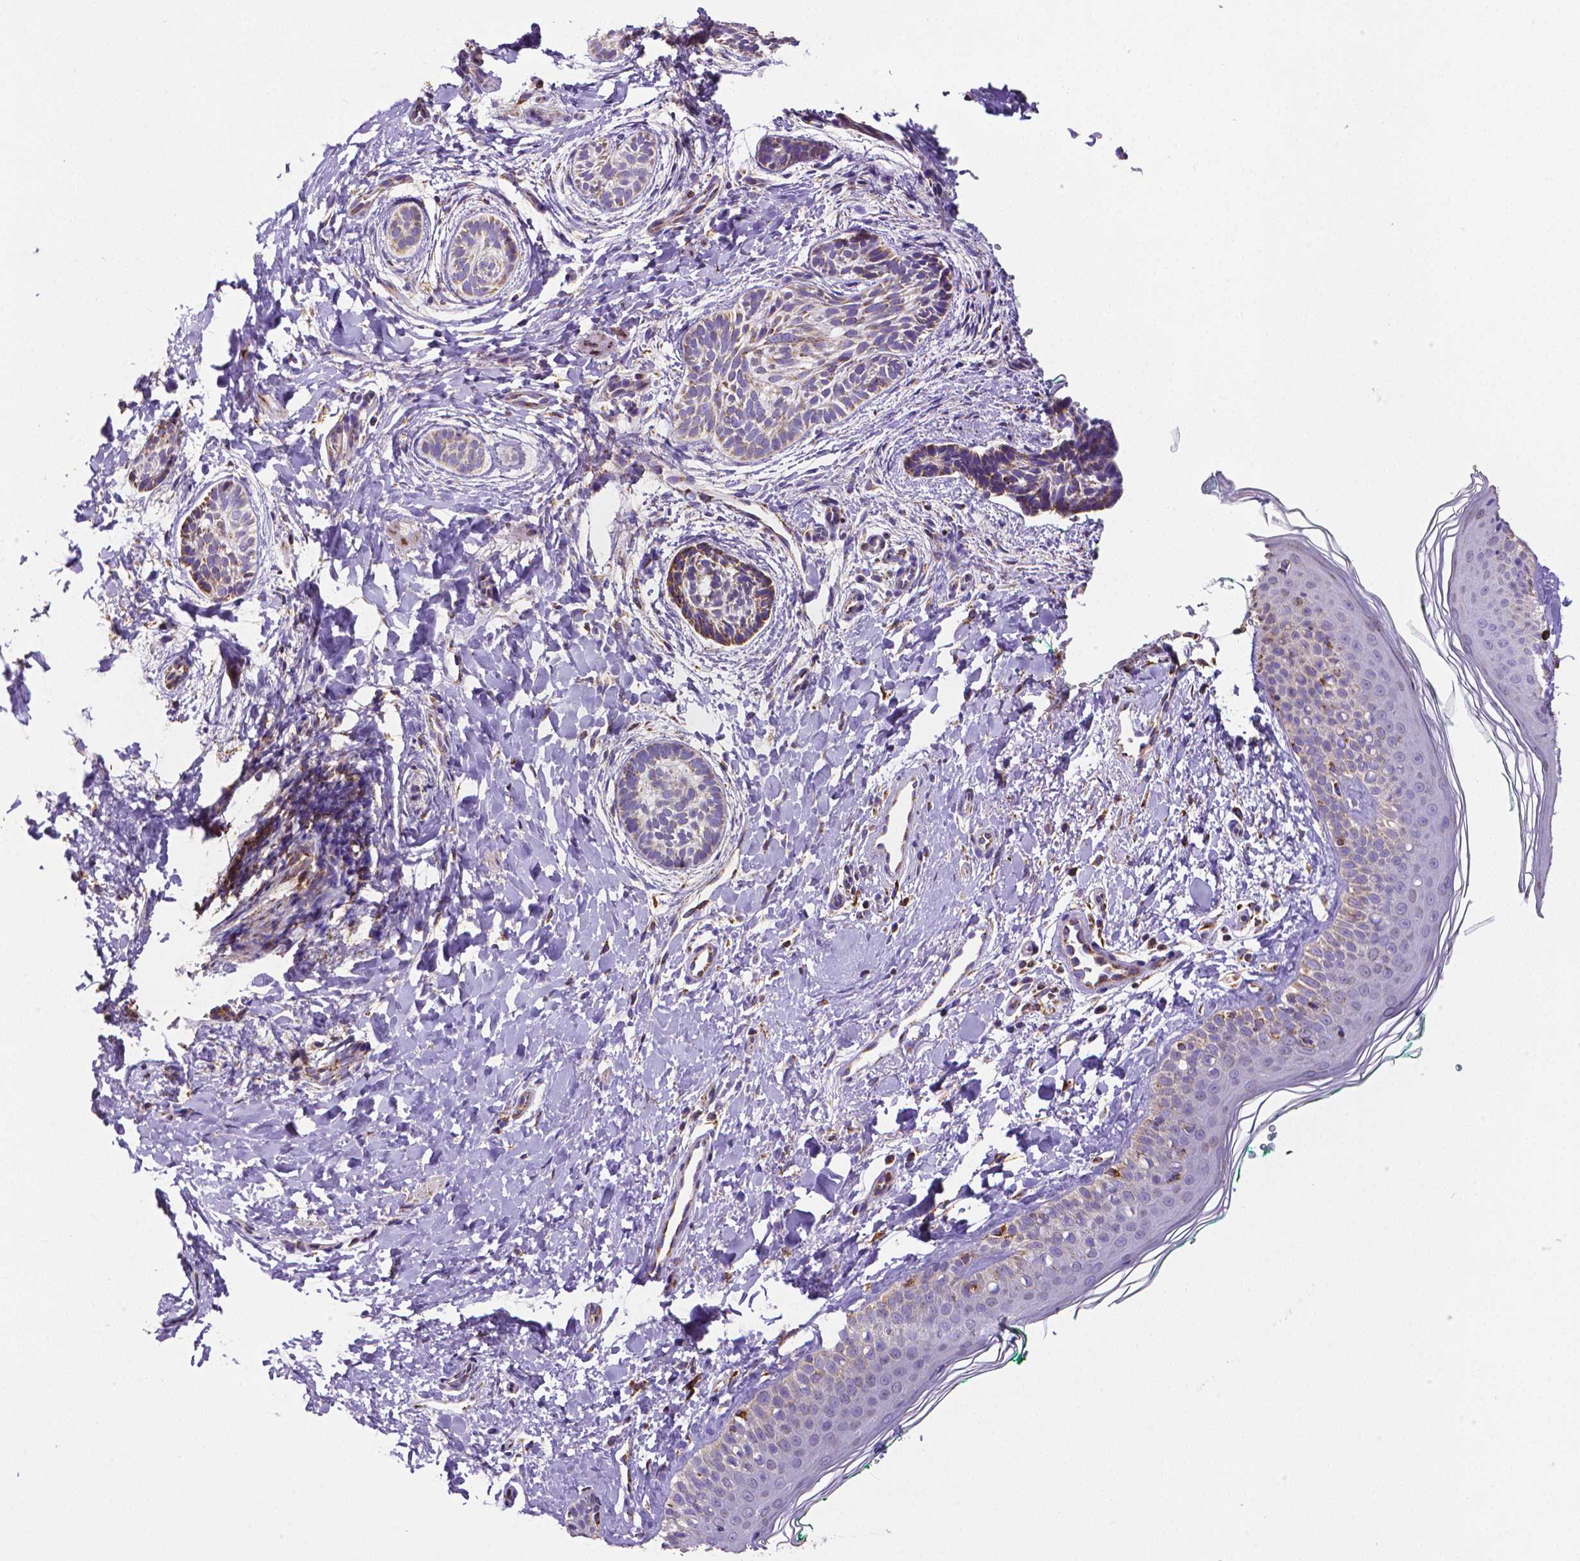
{"staining": {"intensity": "weak", "quantity": ">75%", "location": "cytoplasmic/membranous"}, "tissue": "skin cancer", "cell_type": "Tumor cells", "image_type": "cancer", "snomed": [{"axis": "morphology", "description": "Basal cell carcinoma"}, {"axis": "topography", "description": "Skin"}], "caption": "Skin cancer (basal cell carcinoma) stained for a protein (brown) exhibits weak cytoplasmic/membranous positive expression in approximately >75% of tumor cells.", "gene": "MACC1", "patient": {"sex": "male", "age": 63}}